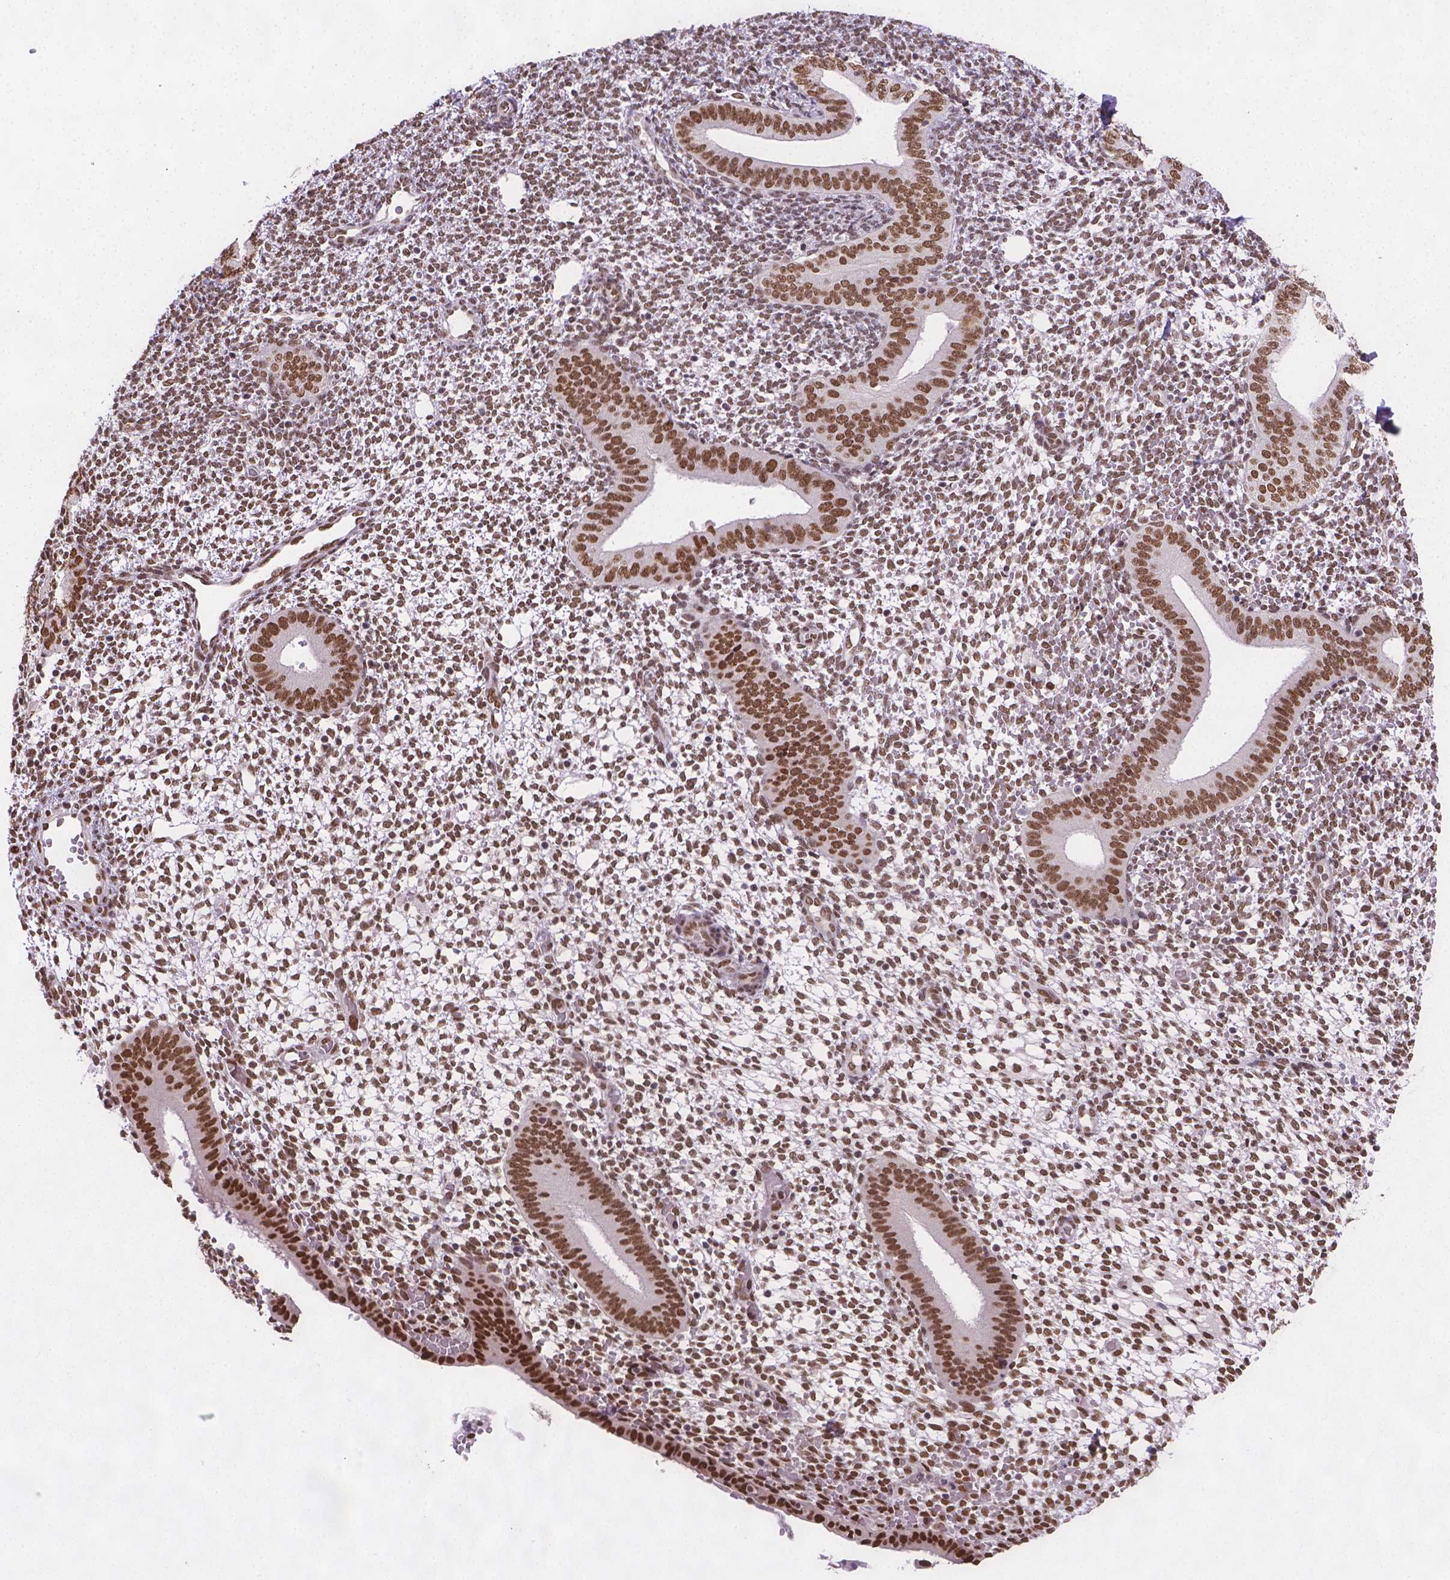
{"staining": {"intensity": "moderate", "quantity": ">75%", "location": "nuclear"}, "tissue": "endometrium", "cell_type": "Cells in endometrial stroma", "image_type": "normal", "snomed": [{"axis": "morphology", "description": "Normal tissue, NOS"}, {"axis": "topography", "description": "Endometrium"}], "caption": "Protein staining exhibits moderate nuclear positivity in about >75% of cells in endometrial stroma in benign endometrium. (DAB IHC with brightfield microscopy, high magnification).", "gene": "FANCE", "patient": {"sex": "female", "age": 40}}